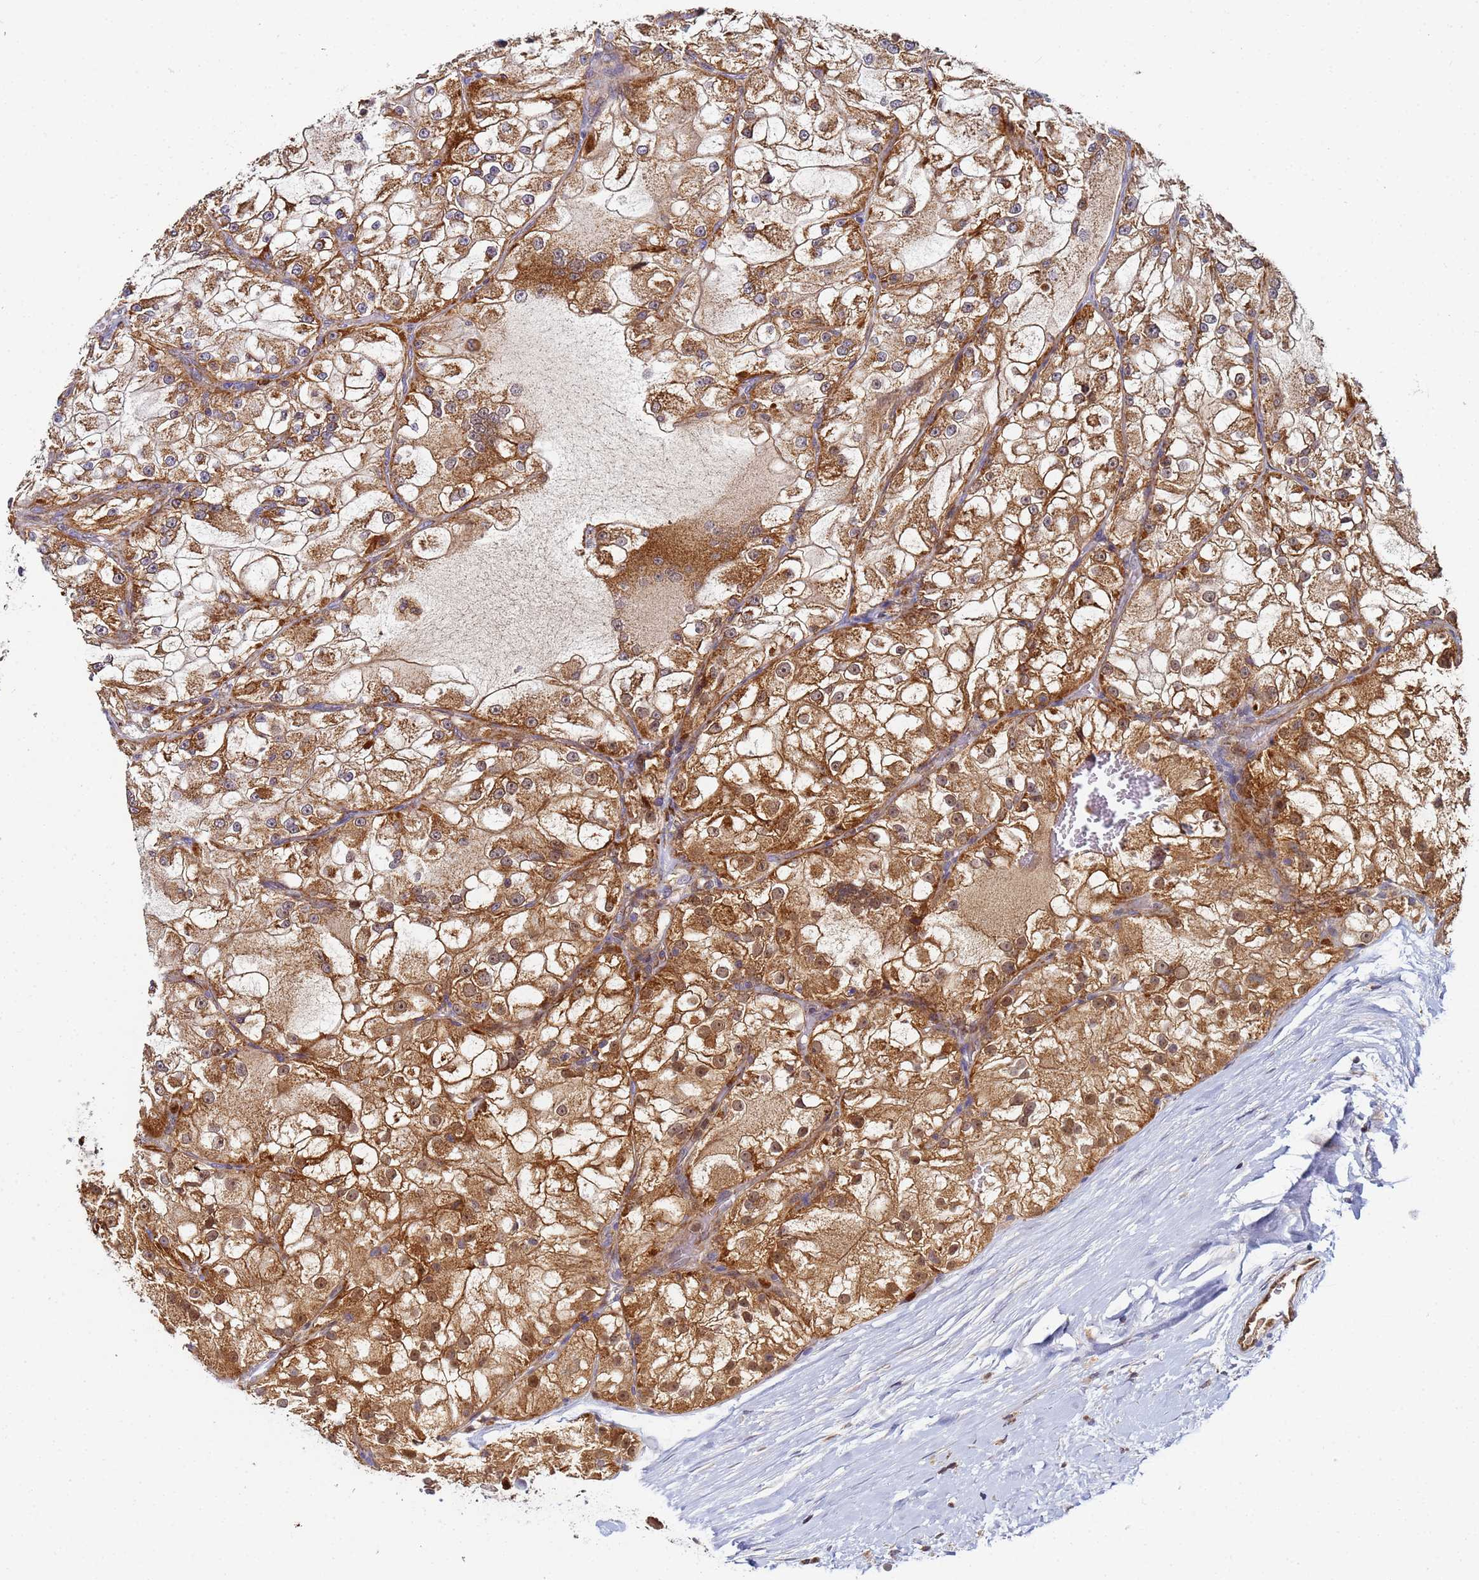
{"staining": {"intensity": "moderate", "quantity": ">75%", "location": "cytoplasmic/membranous,nuclear"}, "tissue": "renal cancer", "cell_type": "Tumor cells", "image_type": "cancer", "snomed": [{"axis": "morphology", "description": "Adenocarcinoma, NOS"}, {"axis": "topography", "description": "Kidney"}], "caption": "This is a histology image of IHC staining of renal adenocarcinoma, which shows moderate expression in the cytoplasmic/membranous and nuclear of tumor cells.", "gene": "CCDC127", "patient": {"sex": "female", "age": 72}}